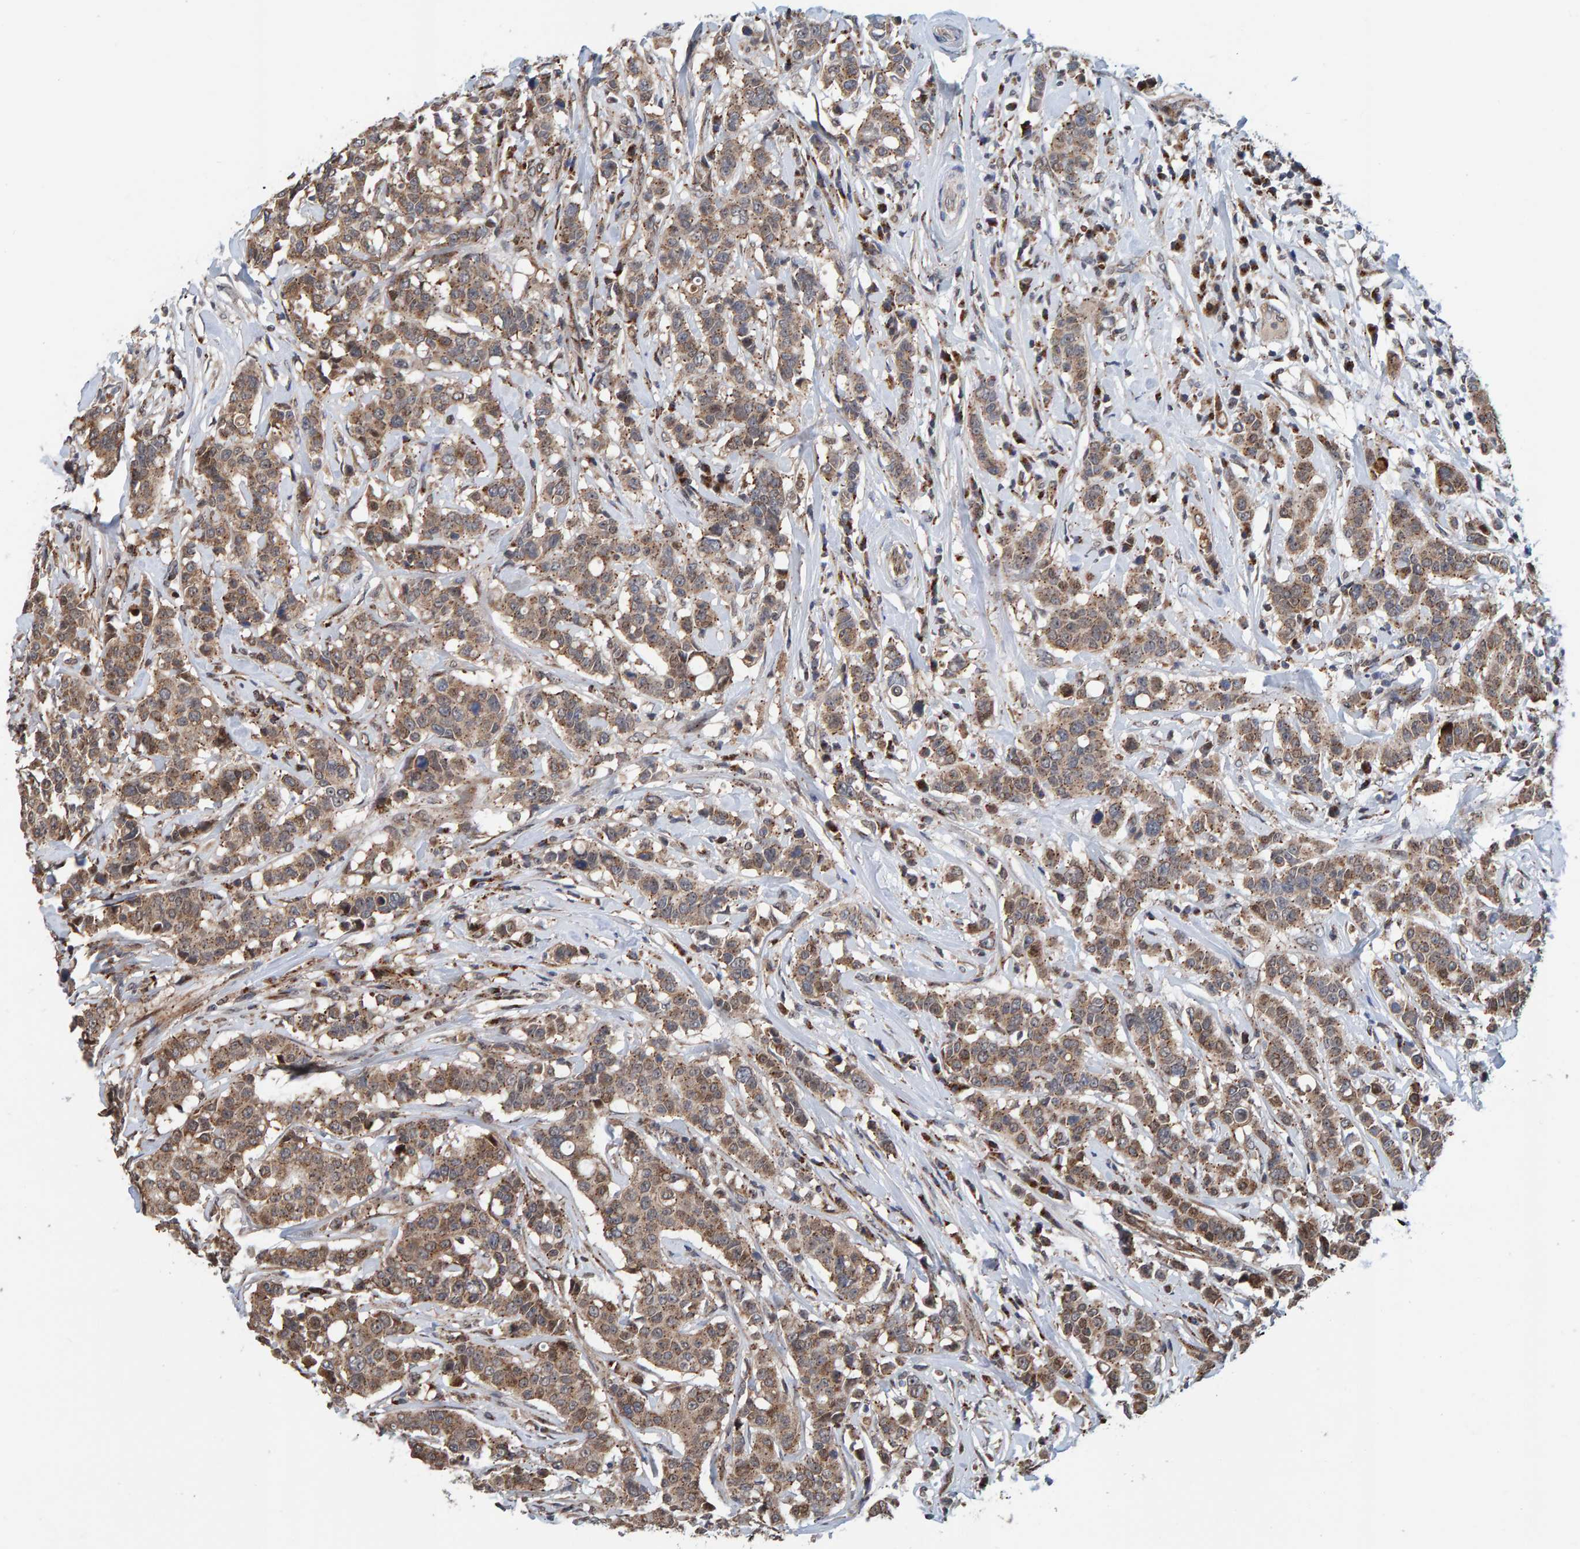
{"staining": {"intensity": "weak", "quantity": ">75%", "location": "cytoplasmic/membranous"}, "tissue": "breast cancer", "cell_type": "Tumor cells", "image_type": "cancer", "snomed": [{"axis": "morphology", "description": "Duct carcinoma"}, {"axis": "topography", "description": "Breast"}], "caption": "Breast infiltrating ductal carcinoma stained with a protein marker demonstrates weak staining in tumor cells.", "gene": "CCDC25", "patient": {"sex": "female", "age": 27}}